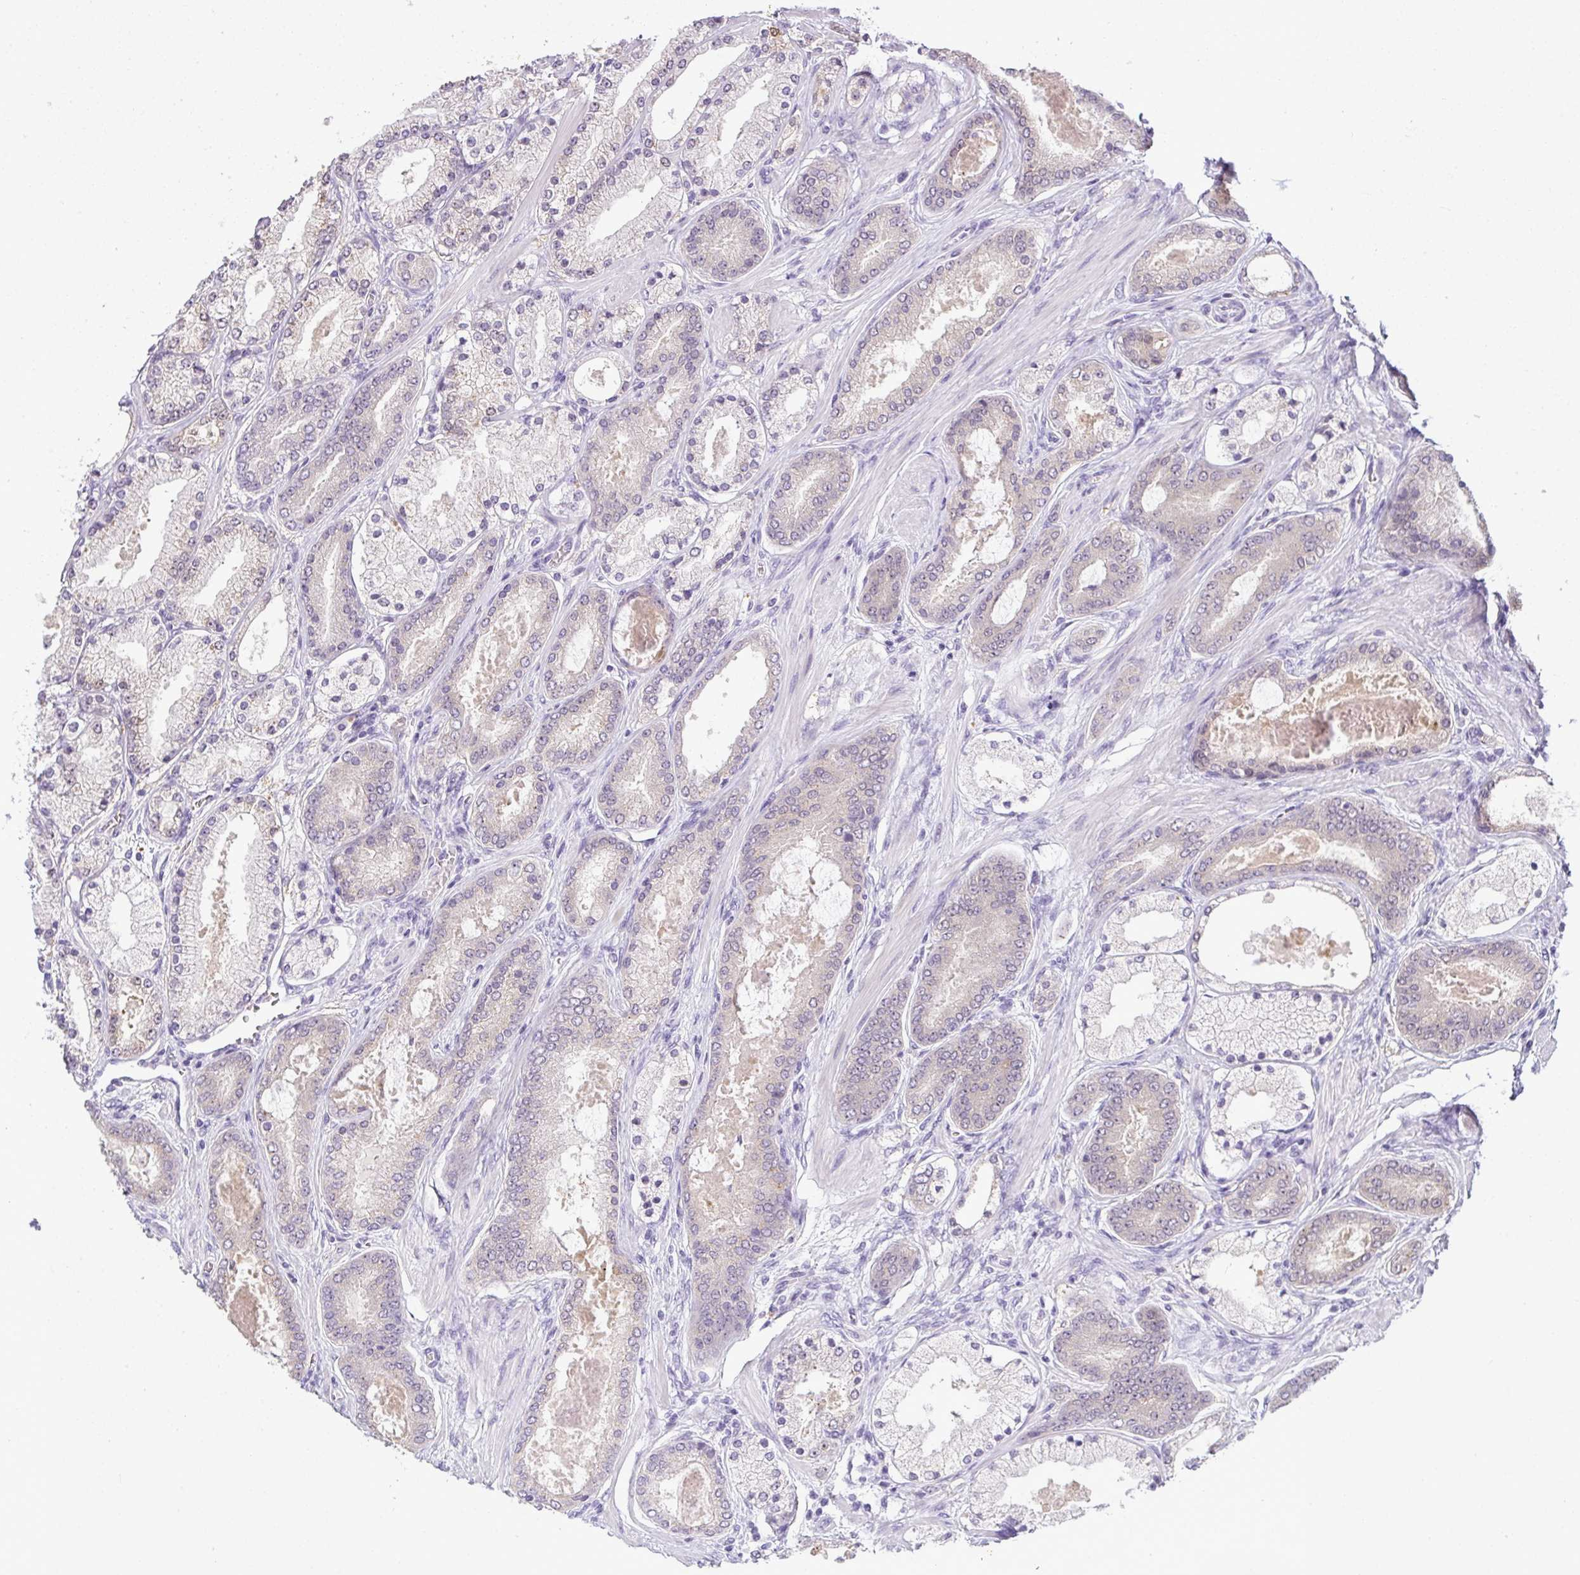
{"staining": {"intensity": "negative", "quantity": "none", "location": "none"}, "tissue": "prostate cancer", "cell_type": "Tumor cells", "image_type": "cancer", "snomed": [{"axis": "morphology", "description": "Adenocarcinoma, High grade"}, {"axis": "topography", "description": "Prostate"}], "caption": "An immunohistochemistry photomicrograph of high-grade adenocarcinoma (prostate) is shown. There is no staining in tumor cells of high-grade adenocarcinoma (prostate).", "gene": "CMPK1", "patient": {"sex": "male", "age": 63}}